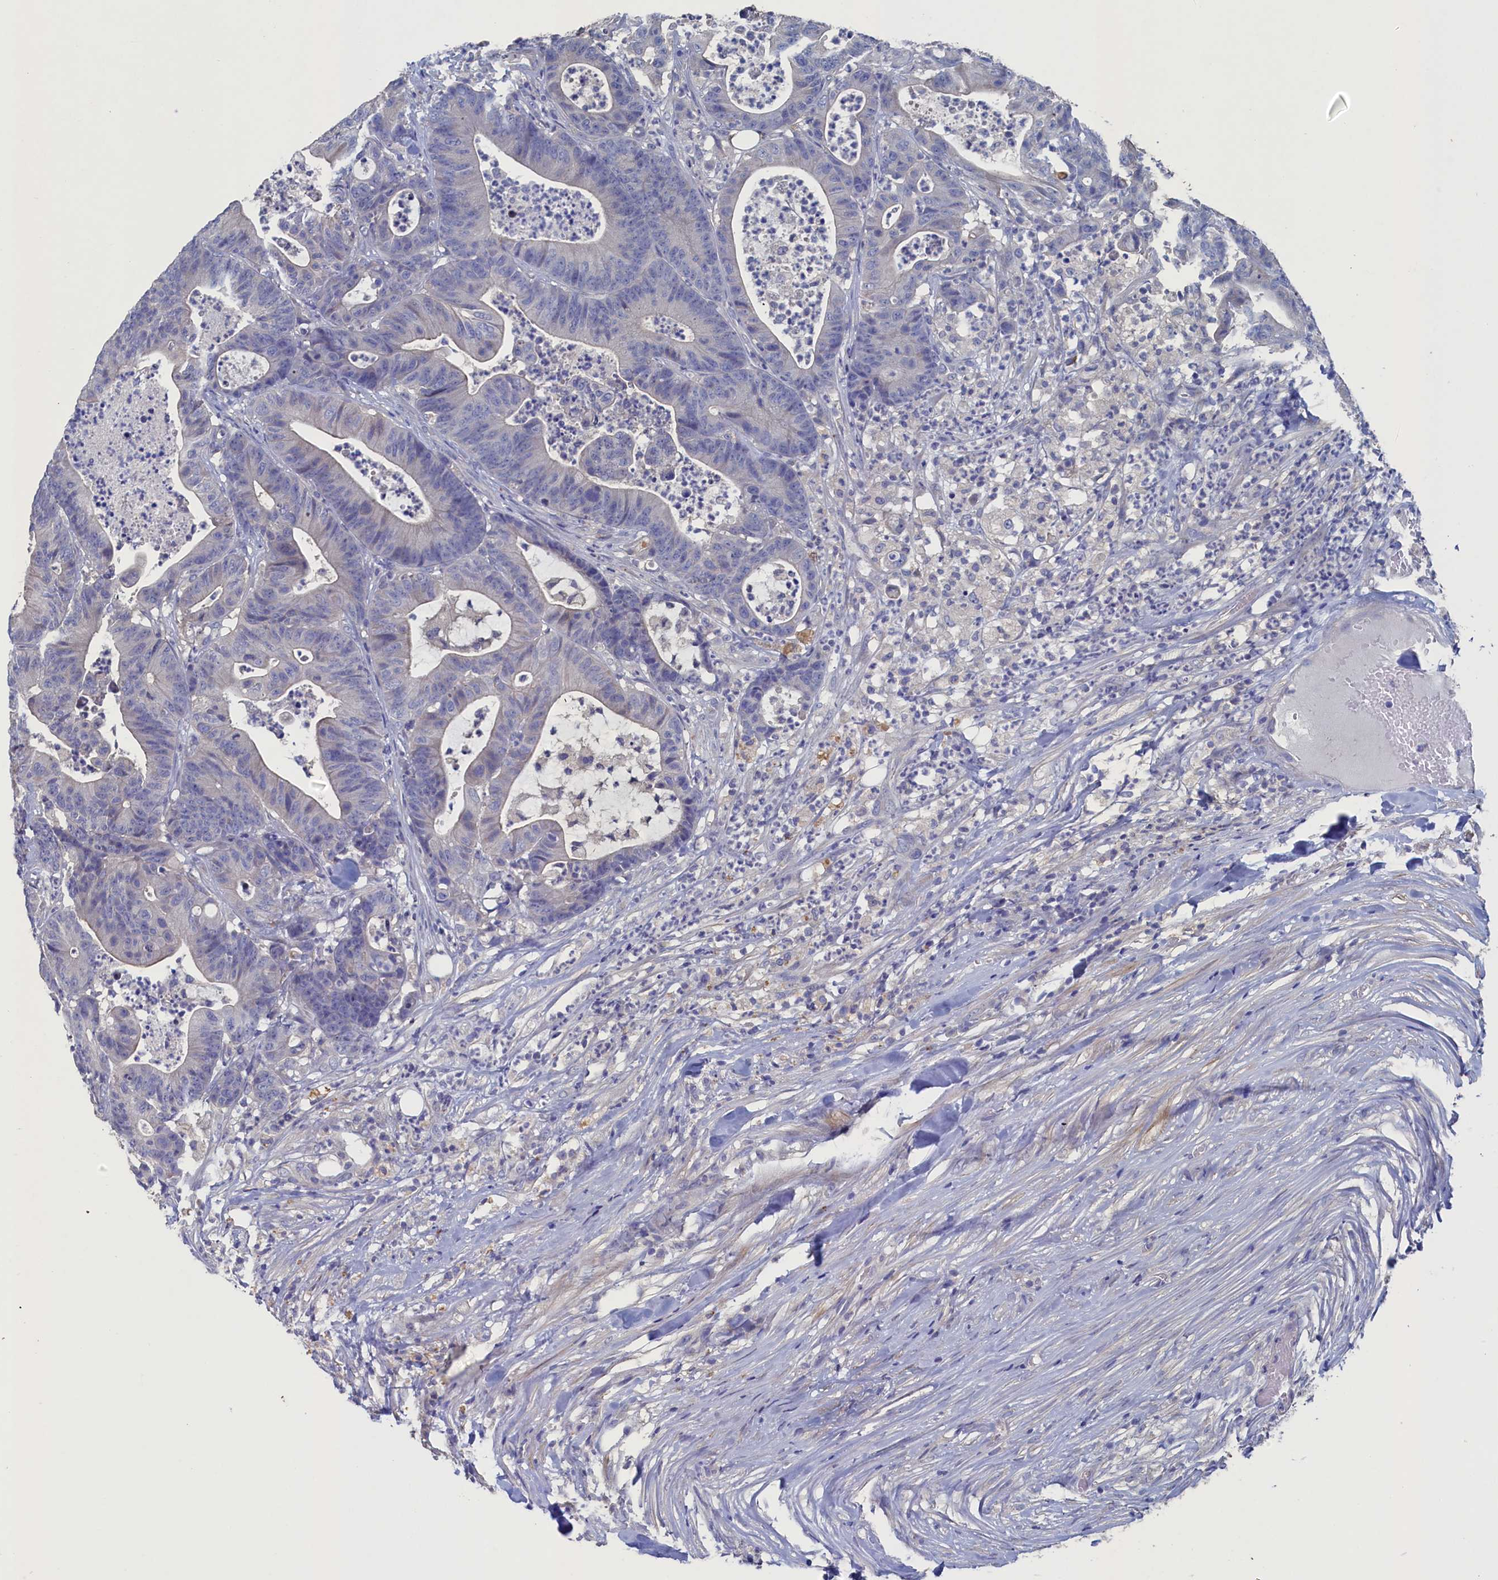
{"staining": {"intensity": "negative", "quantity": "none", "location": "none"}, "tissue": "colorectal cancer", "cell_type": "Tumor cells", "image_type": "cancer", "snomed": [{"axis": "morphology", "description": "Adenocarcinoma, NOS"}, {"axis": "topography", "description": "Colon"}], "caption": "Human colorectal cancer stained for a protein using IHC demonstrates no staining in tumor cells.", "gene": "CBLIF", "patient": {"sex": "female", "age": 84}}